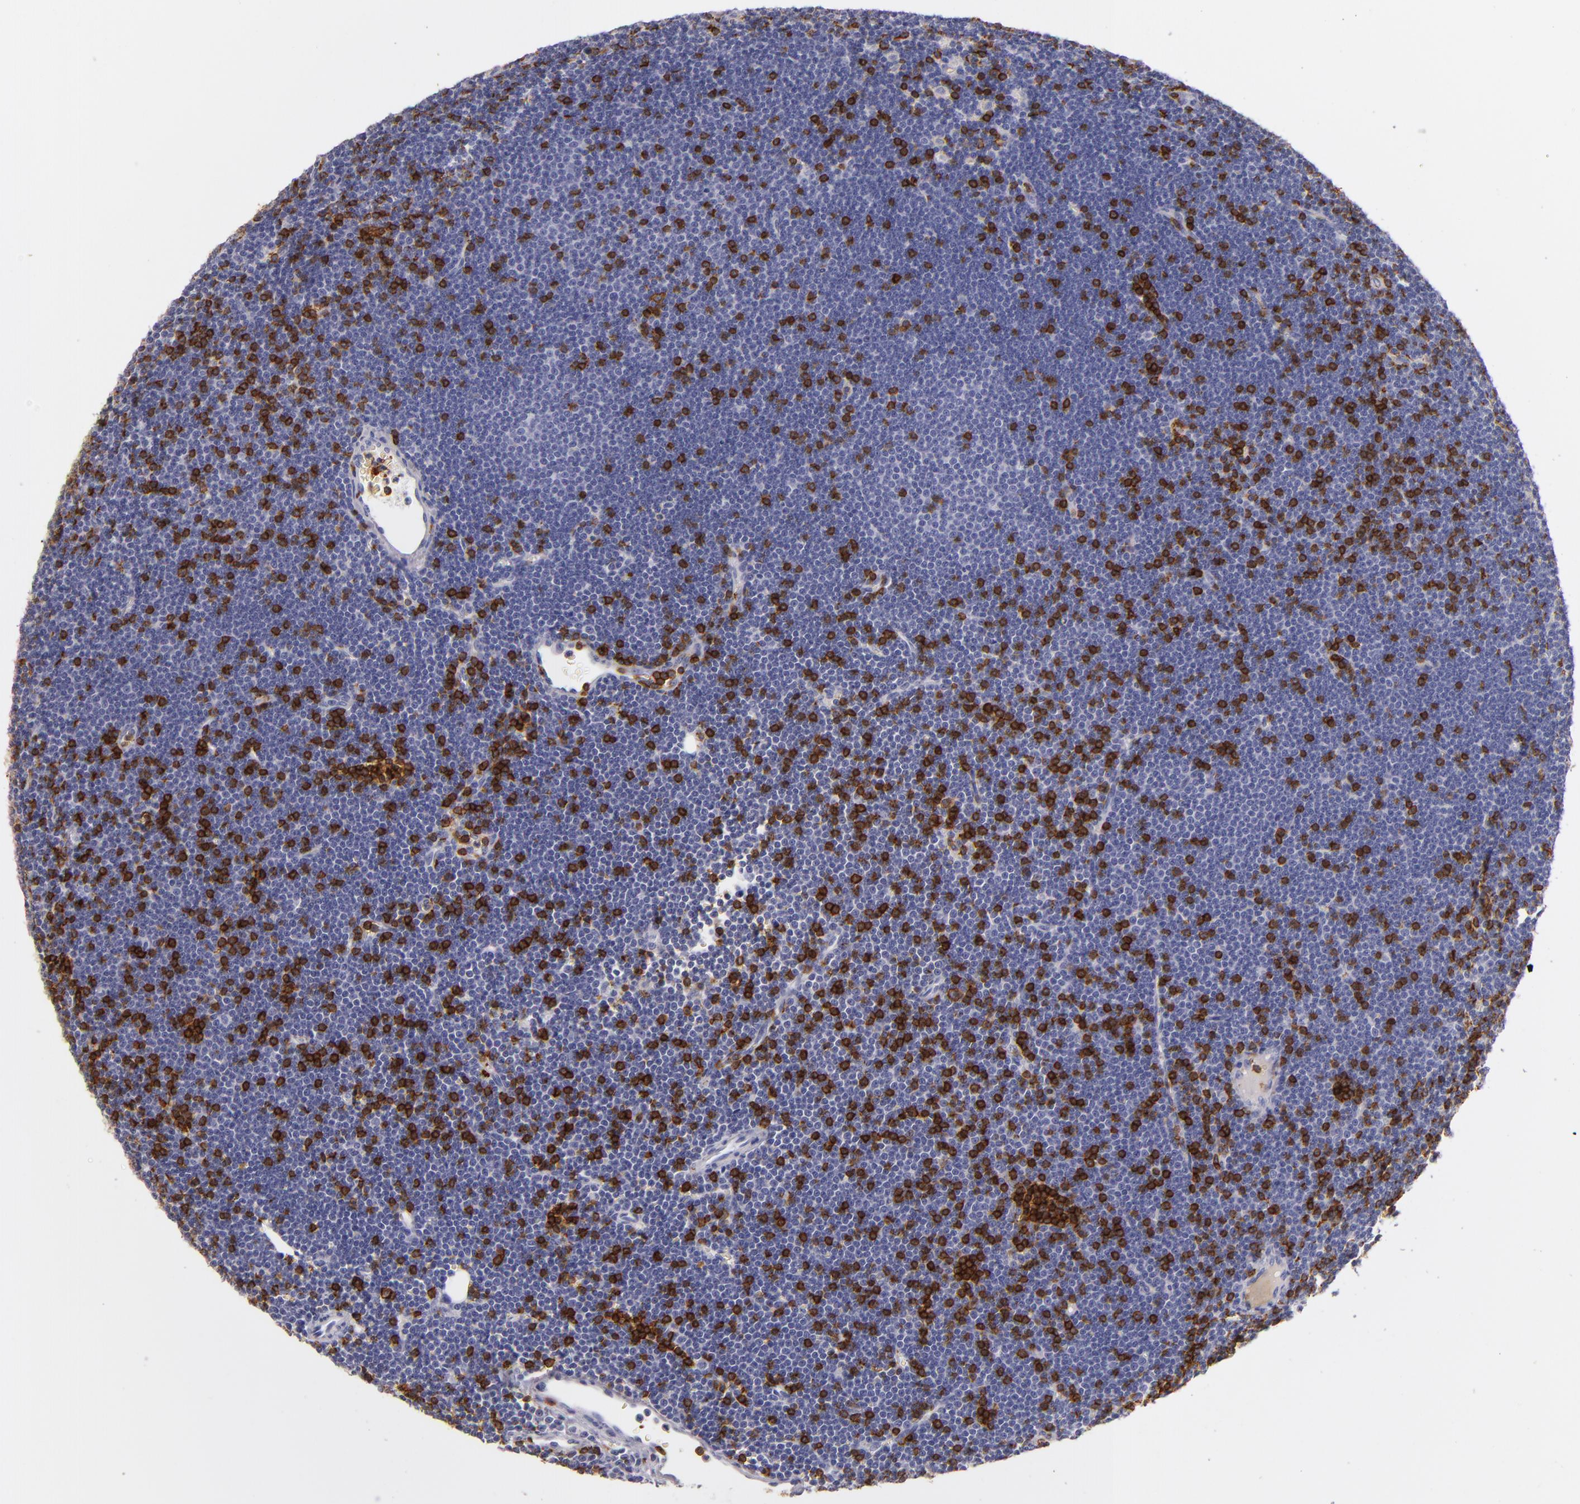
{"staining": {"intensity": "strong", "quantity": "<25%", "location": "nuclear"}, "tissue": "lymphoma", "cell_type": "Tumor cells", "image_type": "cancer", "snomed": [{"axis": "morphology", "description": "Malignant lymphoma, non-Hodgkin's type, Low grade"}, {"axis": "topography", "description": "Lymph node"}], "caption": "Immunohistochemistry micrograph of lymphoma stained for a protein (brown), which demonstrates medium levels of strong nuclear expression in about <25% of tumor cells.", "gene": "LAT", "patient": {"sex": "female", "age": 73}}